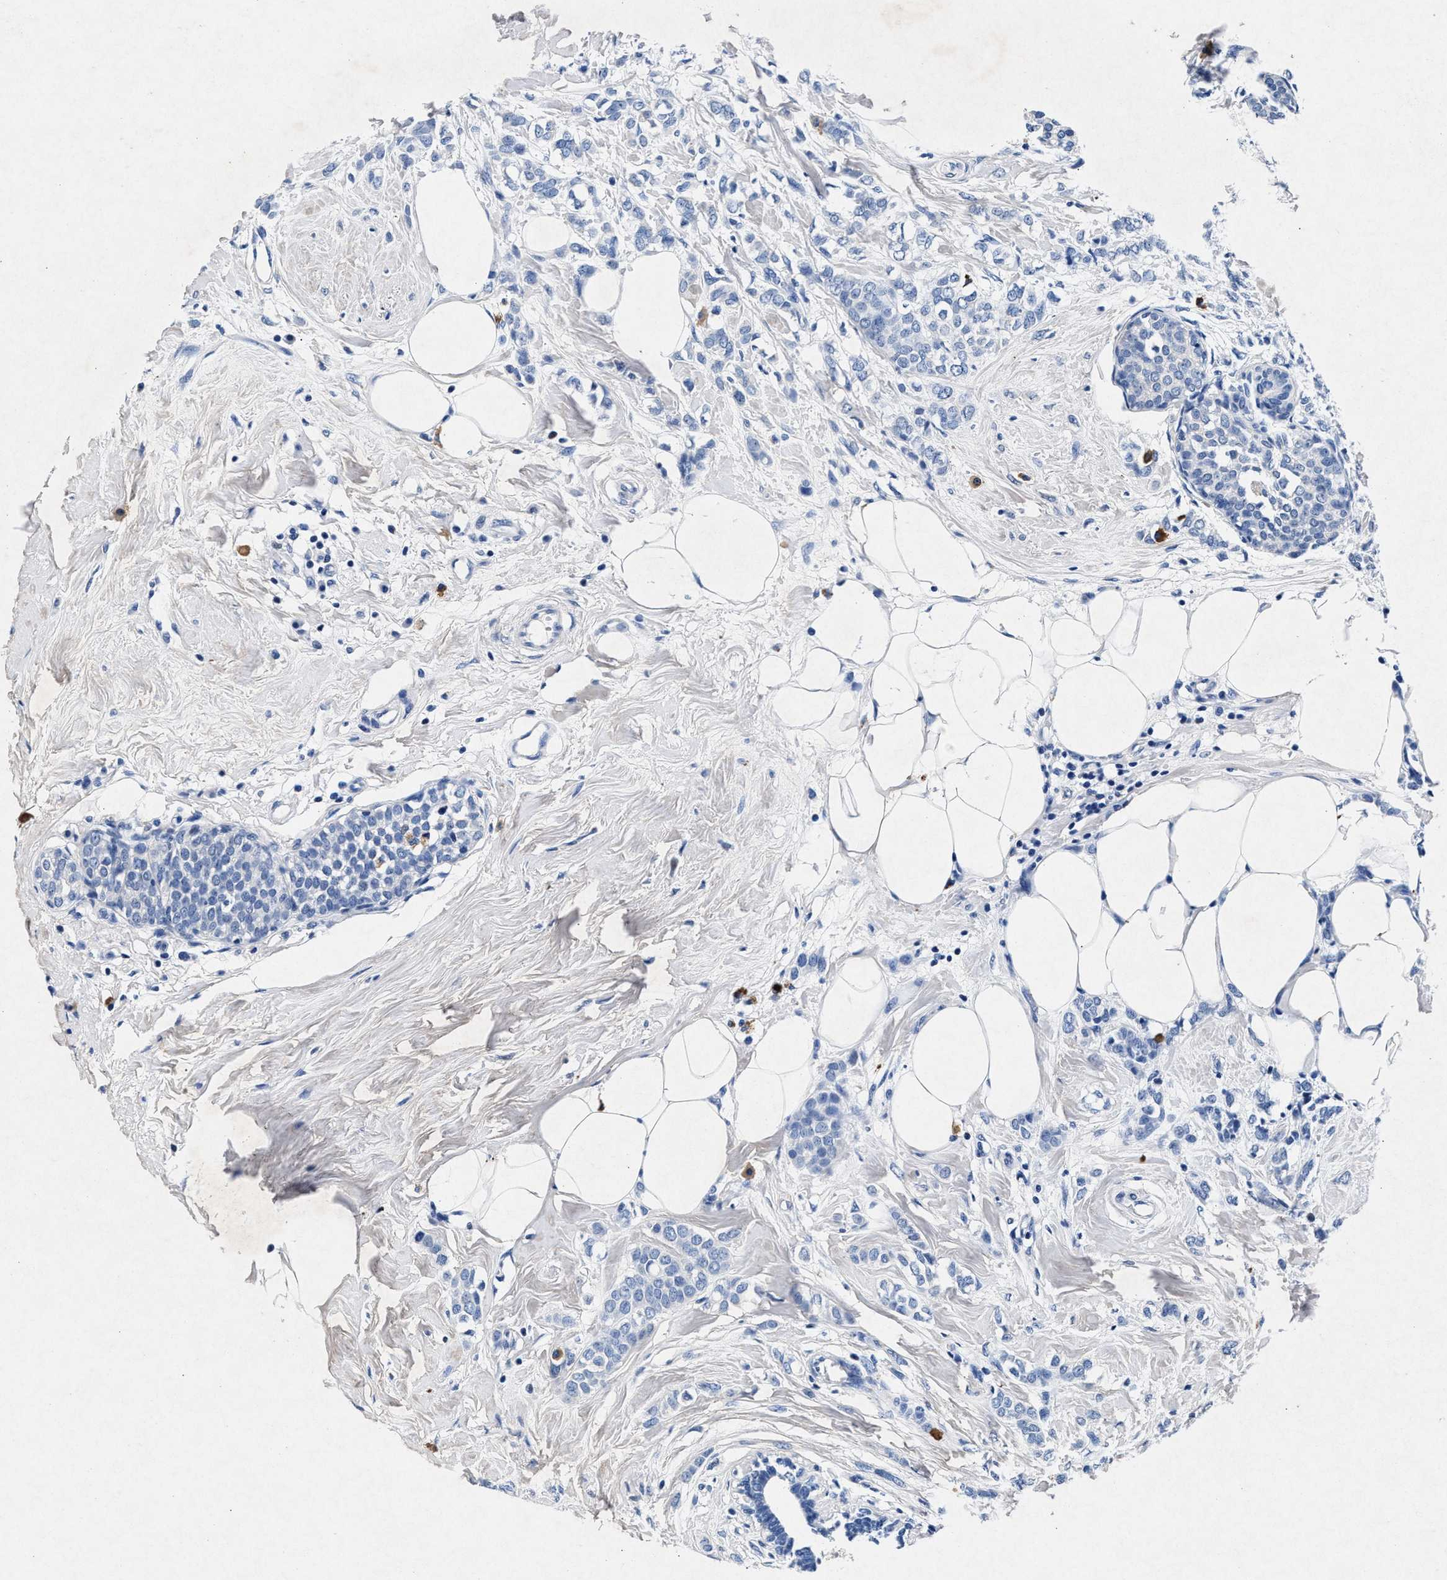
{"staining": {"intensity": "negative", "quantity": "none", "location": "none"}, "tissue": "breast cancer", "cell_type": "Tumor cells", "image_type": "cancer", "snomed": [{"axis": "morphology", "description": "Lobular carcinoma, in situ"}, {"axis": "morphology", "description": "Lobular carcinoma"}, {"axis": "topography", "description": "Breast"}], "caption": "Immunohistochemistry (IHC) photomicrograph of neoplastic tissue: human breast lobular carcinoma stained with DAB (3,3'-diaminobenzidine) displays no significant protein staining in tumor cells. The staining is performed using DAB (3,3'-diaminobenzidine) brown chromogen with nuclei counter-stained in using hematoxylin.", "gene": "MAP6", "patient": {"sex": "female", "age": 41}}